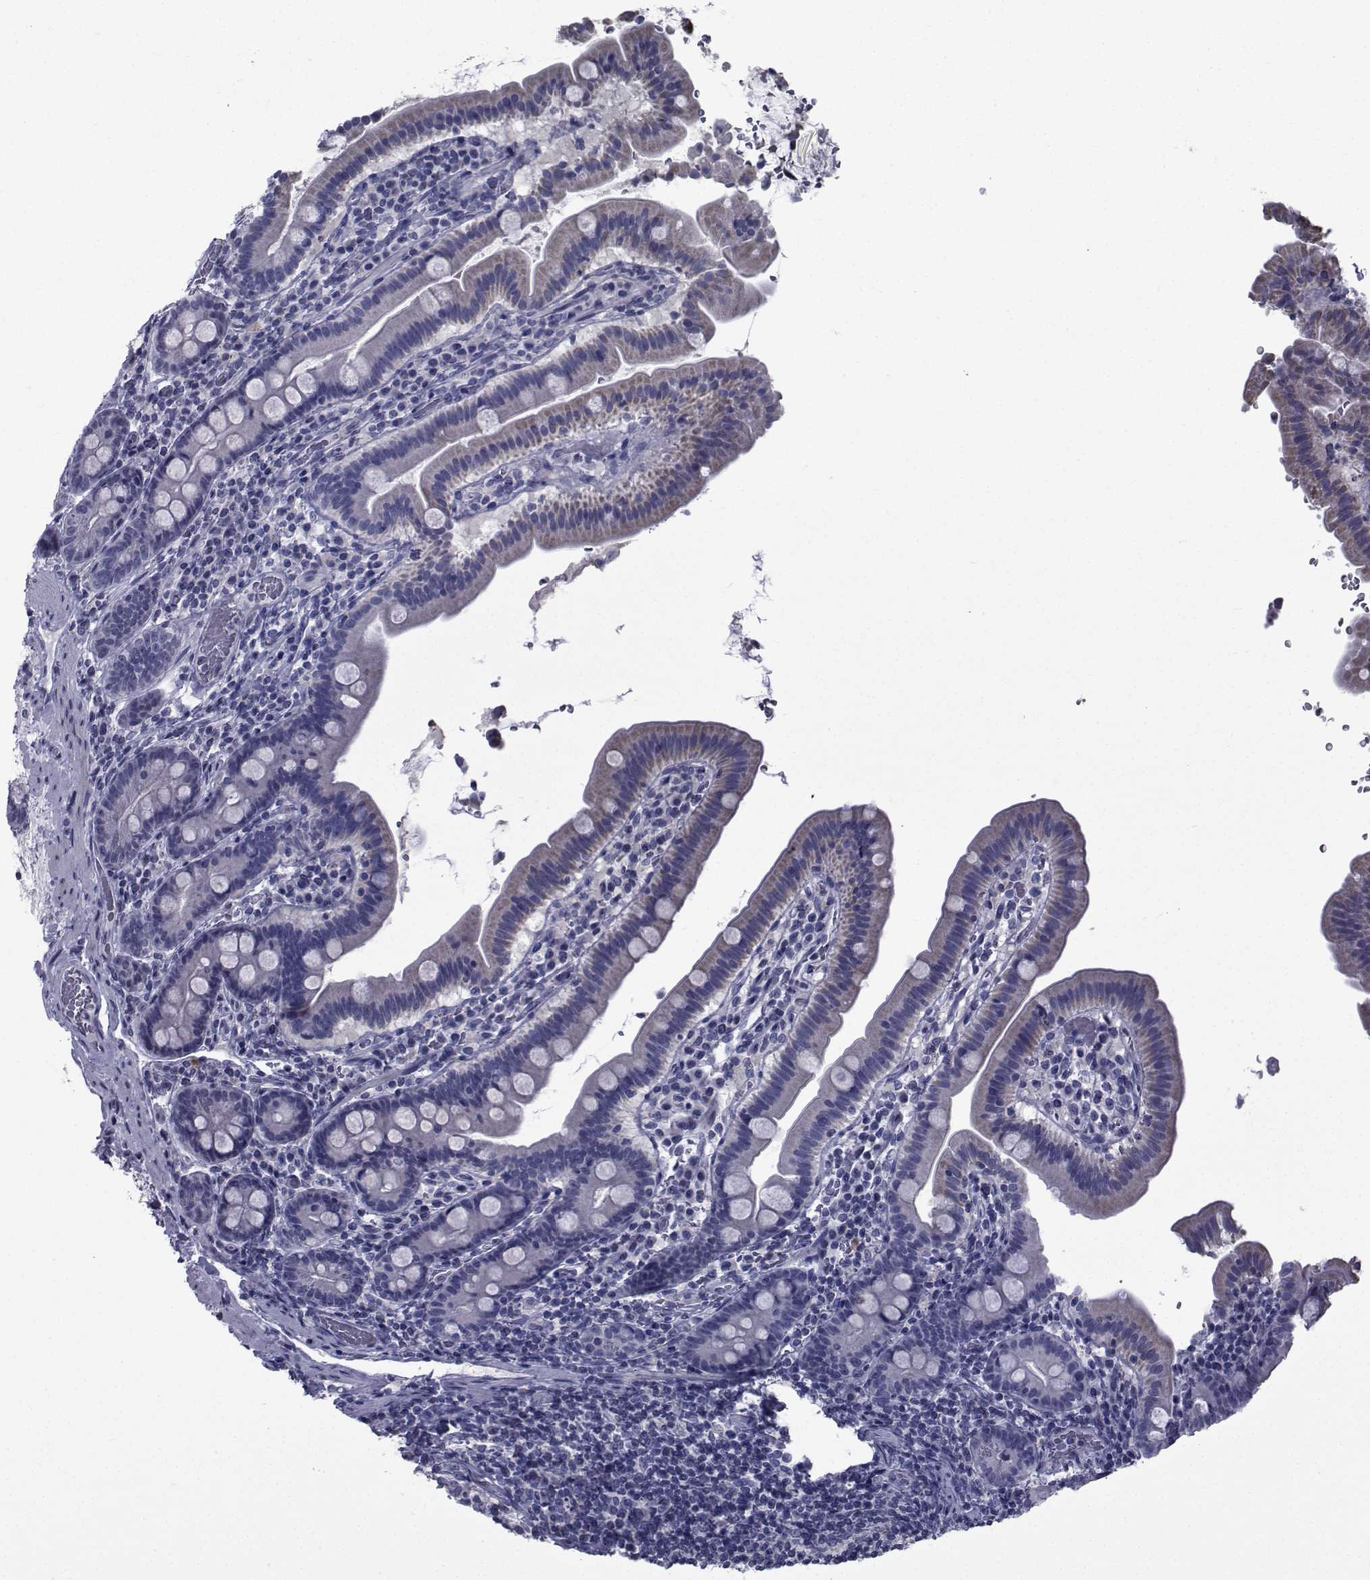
{"staining": {"intensity": "negative", "quantity": "none", "location": "none"}, "tissue": "small intestine", "cell_type": "Glandular cells", "image_type": "normal", "snomed": [{"axis": "morphology", "description": "Normal tissue, NOS"}, {"axis": "topography", "description": "Small intestine"}], "caption": "Immunohistochemical staining of benign small intestine exhibits no significant expression in glandular cells.", "gene": "CHRNA1", "patient": {"sex": "male", "age": 26}}